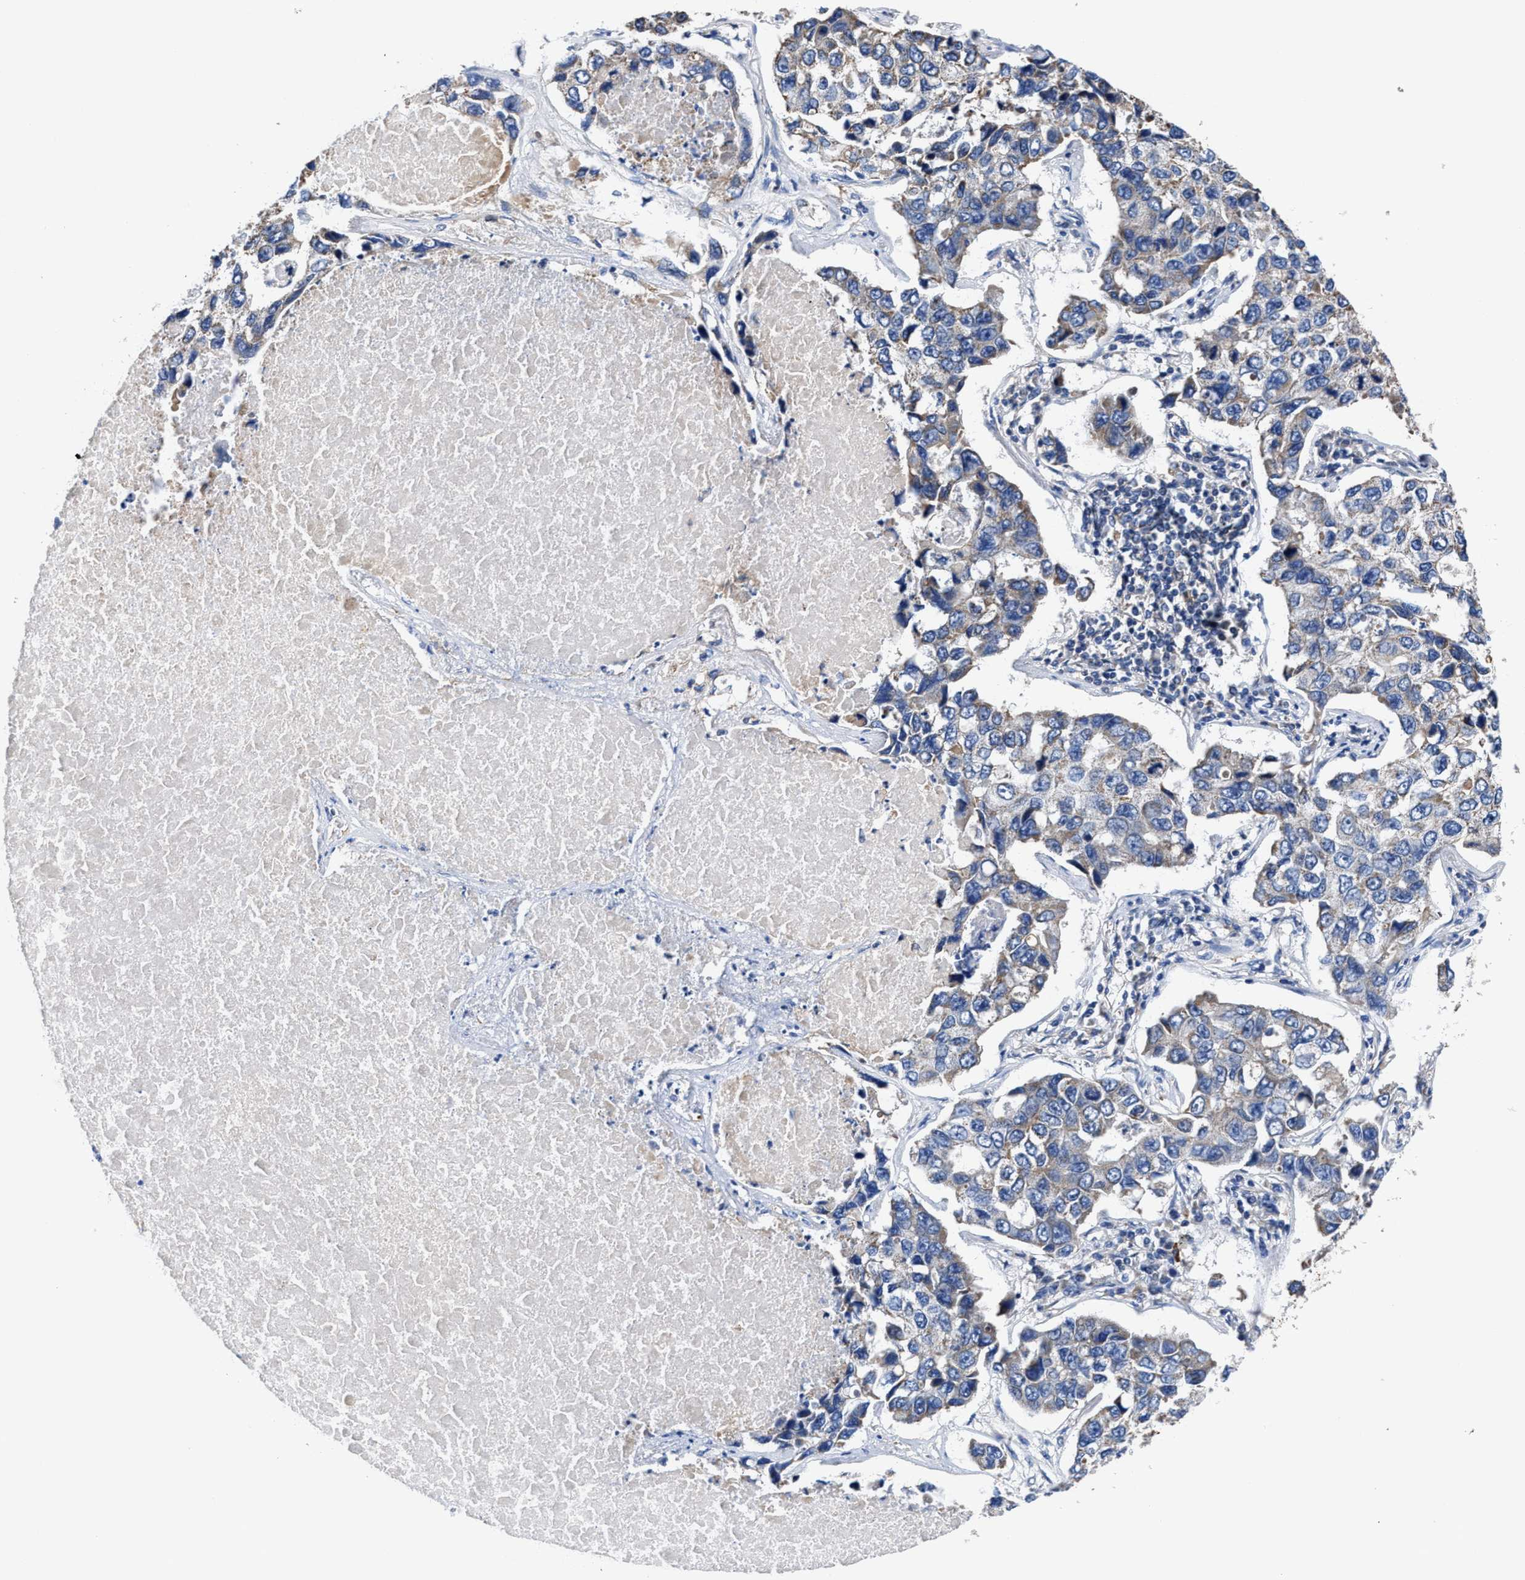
{"staining": {"intensity": "weak", "quantity": "<25%", "location": "cytoplasmic/membranous"}, "tissue": "lung cancer", "cell_type": "Tumor cells", "image_type": "cancer", "snomed": [{"axis": "morphology", "description": "Adenocarcinoma, NOS"}, {"axis": "topography", "description": "Lung"}], "caption": "IHC micrograph of human adenocarcinoma (lung) stained for a protein (brown), which shows no staining in tumor cells.", "gene": "TMEM30A", "patient": {"sex": "male", "age": 64}}